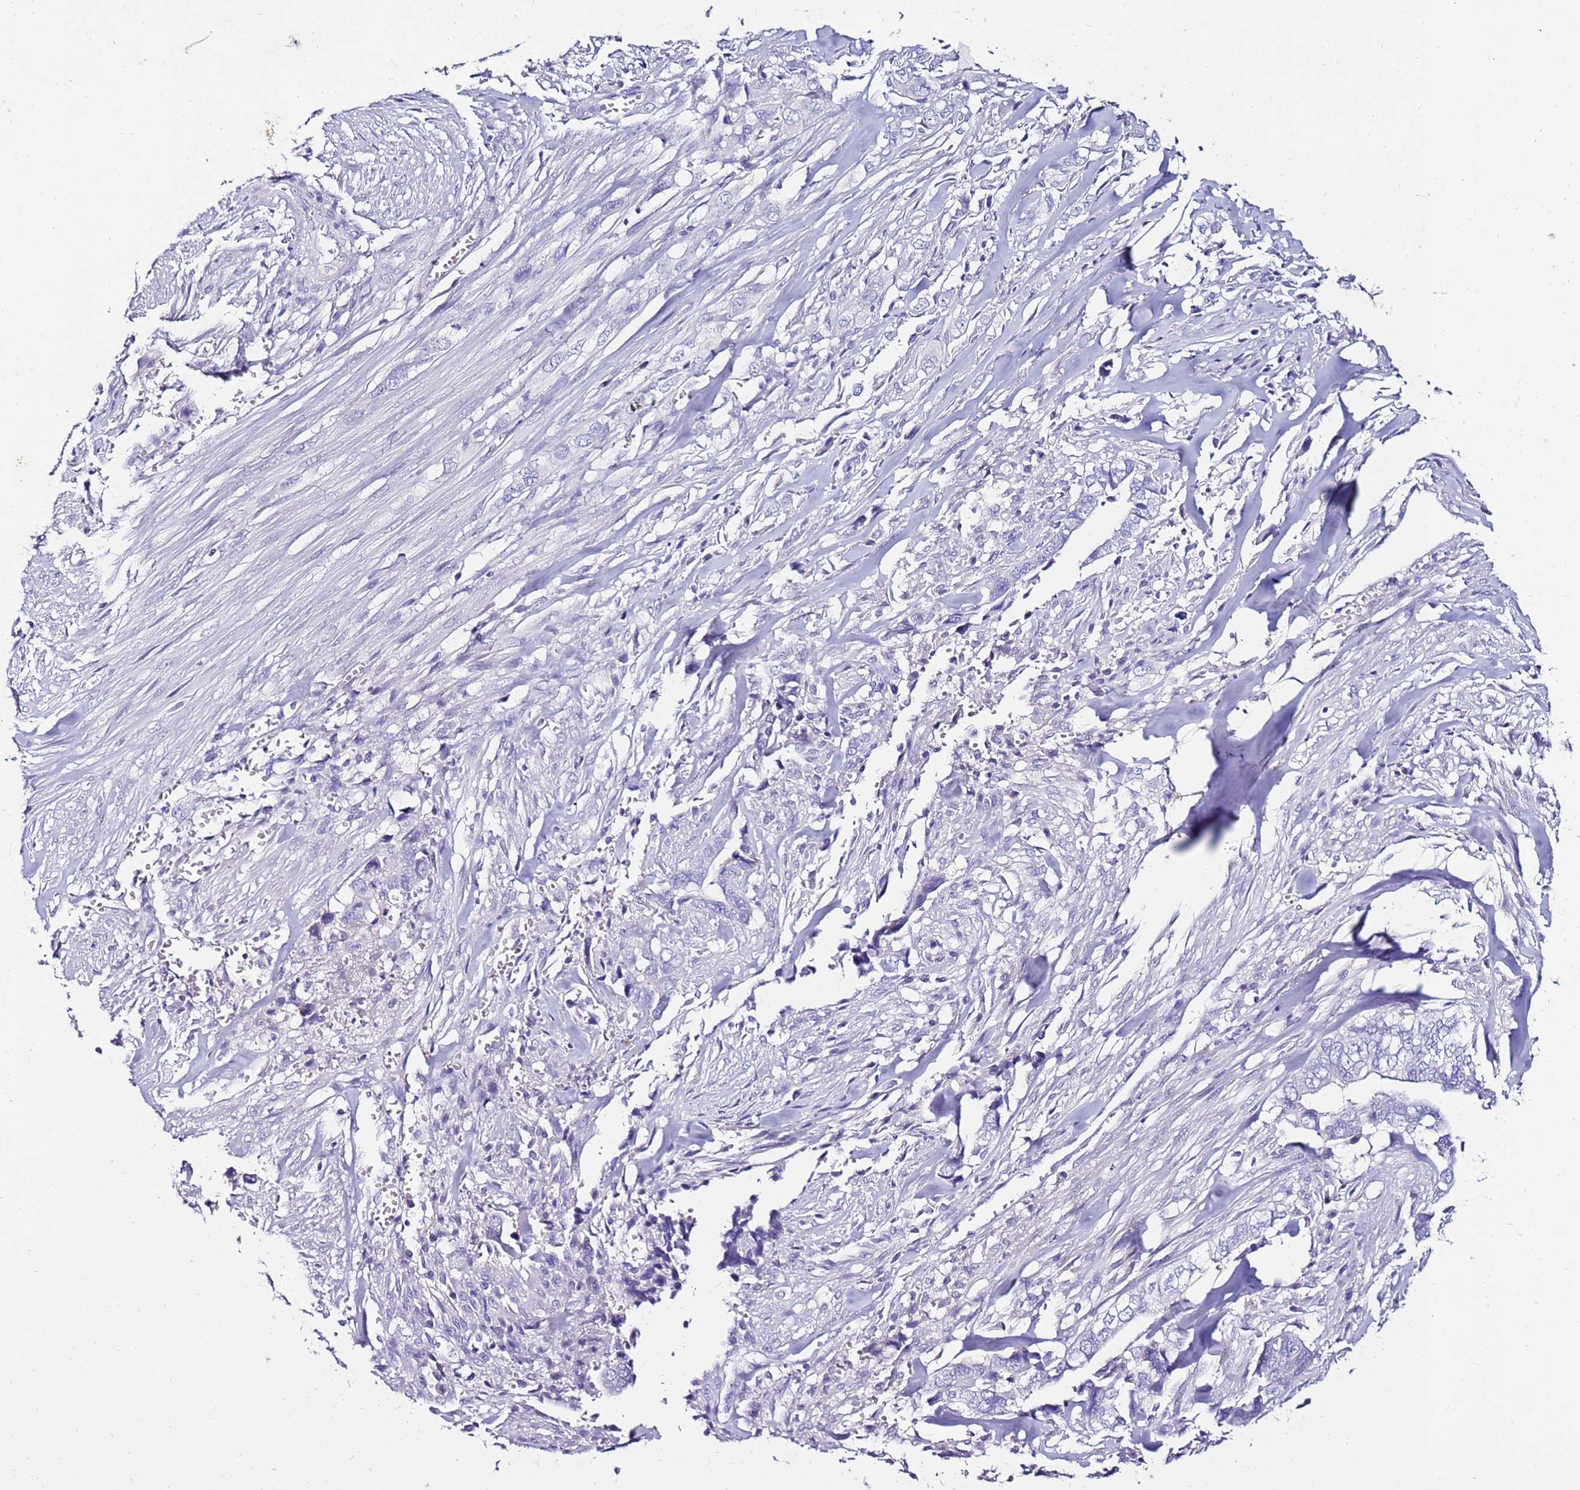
{"staining": {"intensity": "negative", "quantity": "none", "location": "none"}, "tissue": "liver cancer", "cell_type": "Tumor cells", "image_type": "cancer", "snomed": [{"axis": "morphology", "description": "Cholangiocarcinoma"}, {"axis": "topography", "description": "Liver"}], "caption": "Immunohistochemistry (IHC) histopathology image of neoplastic tissue: cholangiocarcinoma (liver) stained with DAB reveals no significant protein expression in tumor cells.", "gene": "EVPLL", "patient": {"sex": "female", "age": 79}}